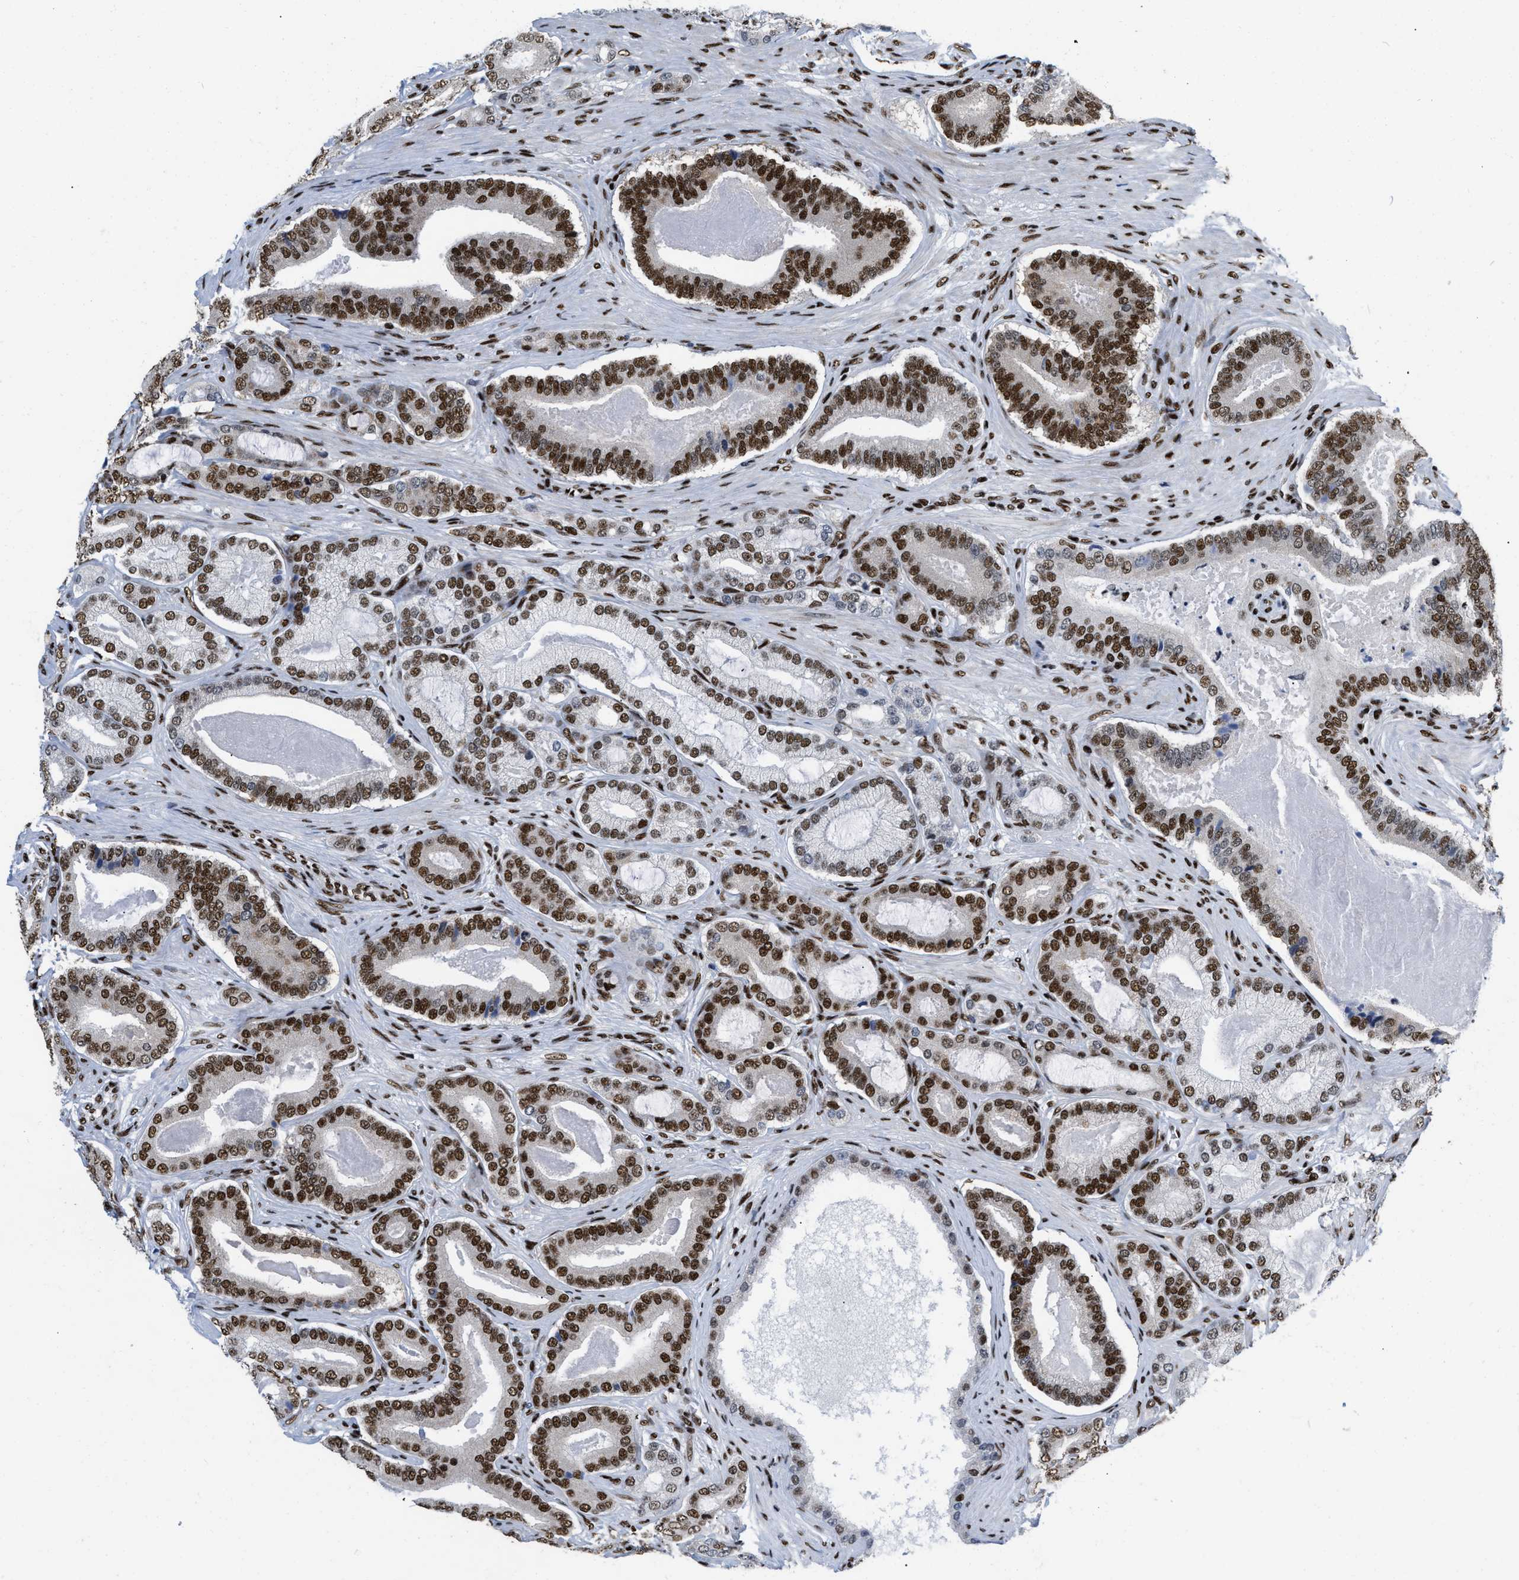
{"staining": {"intensity": "strong", "quantity": ">75%", "location": "nuclear"}, "tissue": "prostate cancer", "cell_type": "Tumor cells", "image_type": "cancer", "snomed": [{"axis": "morphology", "description": "Adenocarcinoma, High grade"}, {"axis": "topography", "description": "Prostate"}], "caption": "The photomicrograph displays staining of high-grade adenocarcinoma (prostate), revealing strong nuclear protein positivity (brown color) within tumor cells.", "gene": "CREB1", "patient": {"sex": "male", "age": 60}}